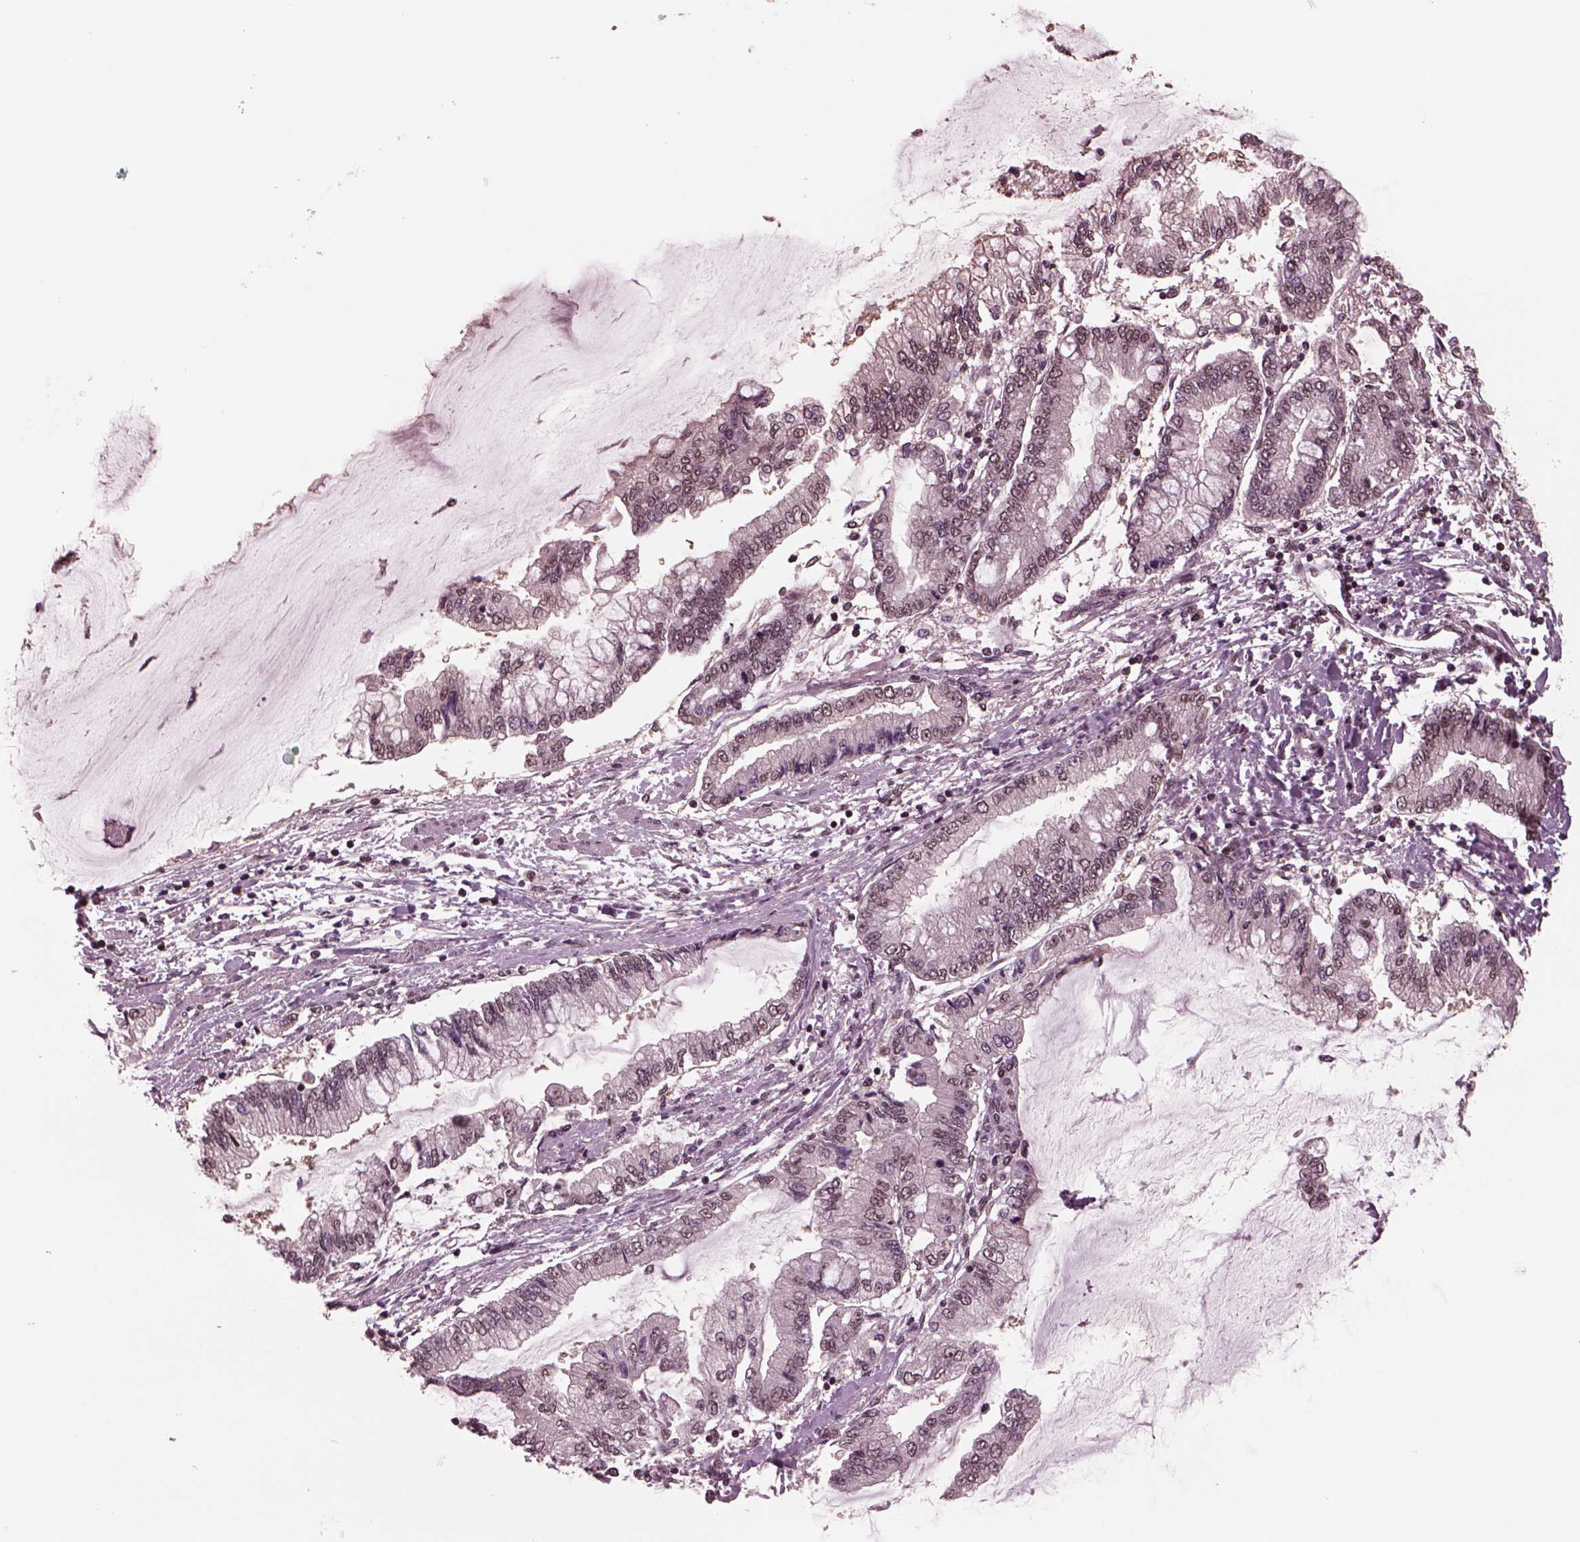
{"staining": {"intensity": "weak", "quantity": "<25%", "location": "nuclear"}, "tissue": "stomach cancer", "cell_type": "Tumor cells", "image_type": "cancer", "snomed": [{"axis": "morphology", "description": "Adenocarcinoma, NOS"}, {"axis": "topography", "description": "Stomach, upper"}], "caption": "This is an IHC photomicrograph of stomach adenocarcinoma. There is no staining in tumor cells.", "gene": "NAP1L5", "patient": {"sex": "female", "age": 74}}